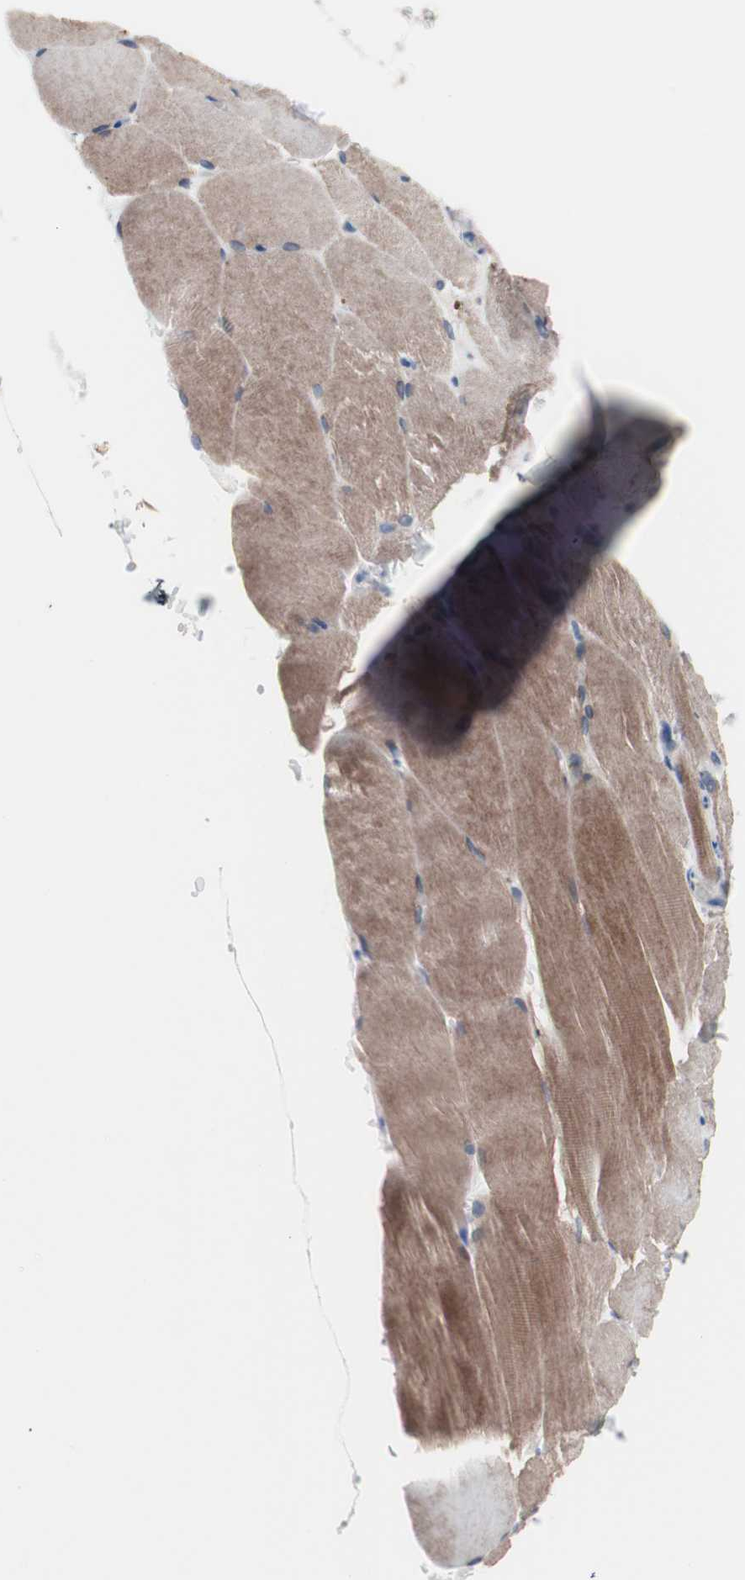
{"staining": {"intensity": "moderate", "quantity": ">75%", "location": "cytoplasmic/membranous"}, "tissue": "skeletal muscle", "cell_type": "Myocytes", "image_type": "normal", "snomed": [{"axis": "morphology", "description": "Normal tissue, NOS"}, {"axis": "topography", "description": "Skeletal muscle"}, {"axis": "topography", "description": "Parathyroid gland"}], "caption": "Protein positivity by IHC demonstrates moderate cytoplasmic/membranous expression in approximately >75% of myocytes in unremarkable skeletal muscle. (DAB IHC, brown staining for protein, blue staining for nuclei).", "gene": "ULBP1", "patient": {"sex": "female", "age": 37}}